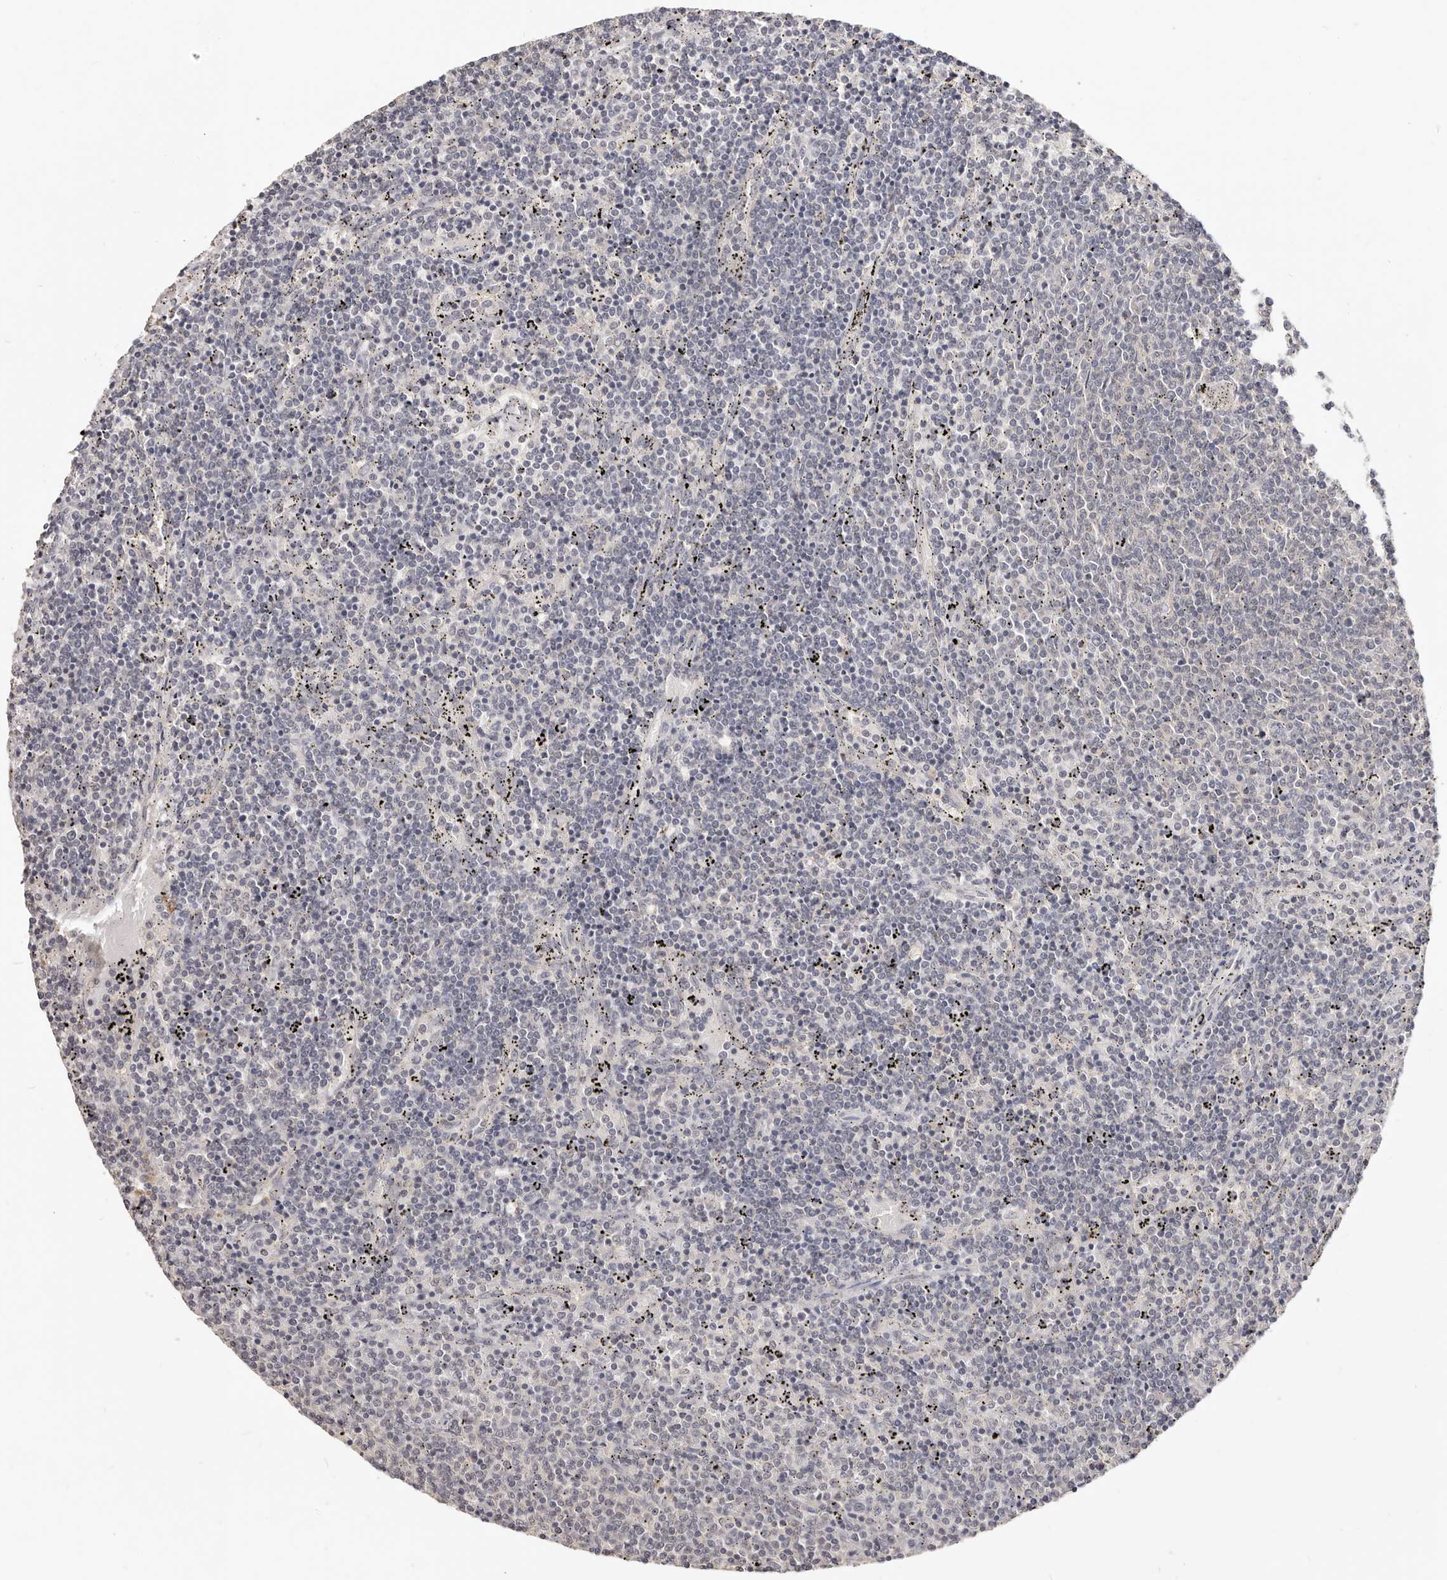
{"staining": {"intensity": "negative", "quantity": "none", "location": "none"}, "tissue": "lymphoma", "cell_type": "Tumor cells", "image_type": "cancer", "snomed": [{"axis": "morphology", "description": "Malignant lymphoma, non-Hodgkin's type, Low grade"}, {"axis": "topography", "description": "Spleen"}], "caption": "High magnification brightfield microscopy of lymphoma stained with DAB (3,3'-diaminobenzidine) (brown) and counterstained with hematoxylin (blue): tumor cells show no significant expression.", "gene": "TSPAN13", "patient": {"sex": "female", "age": 50}}